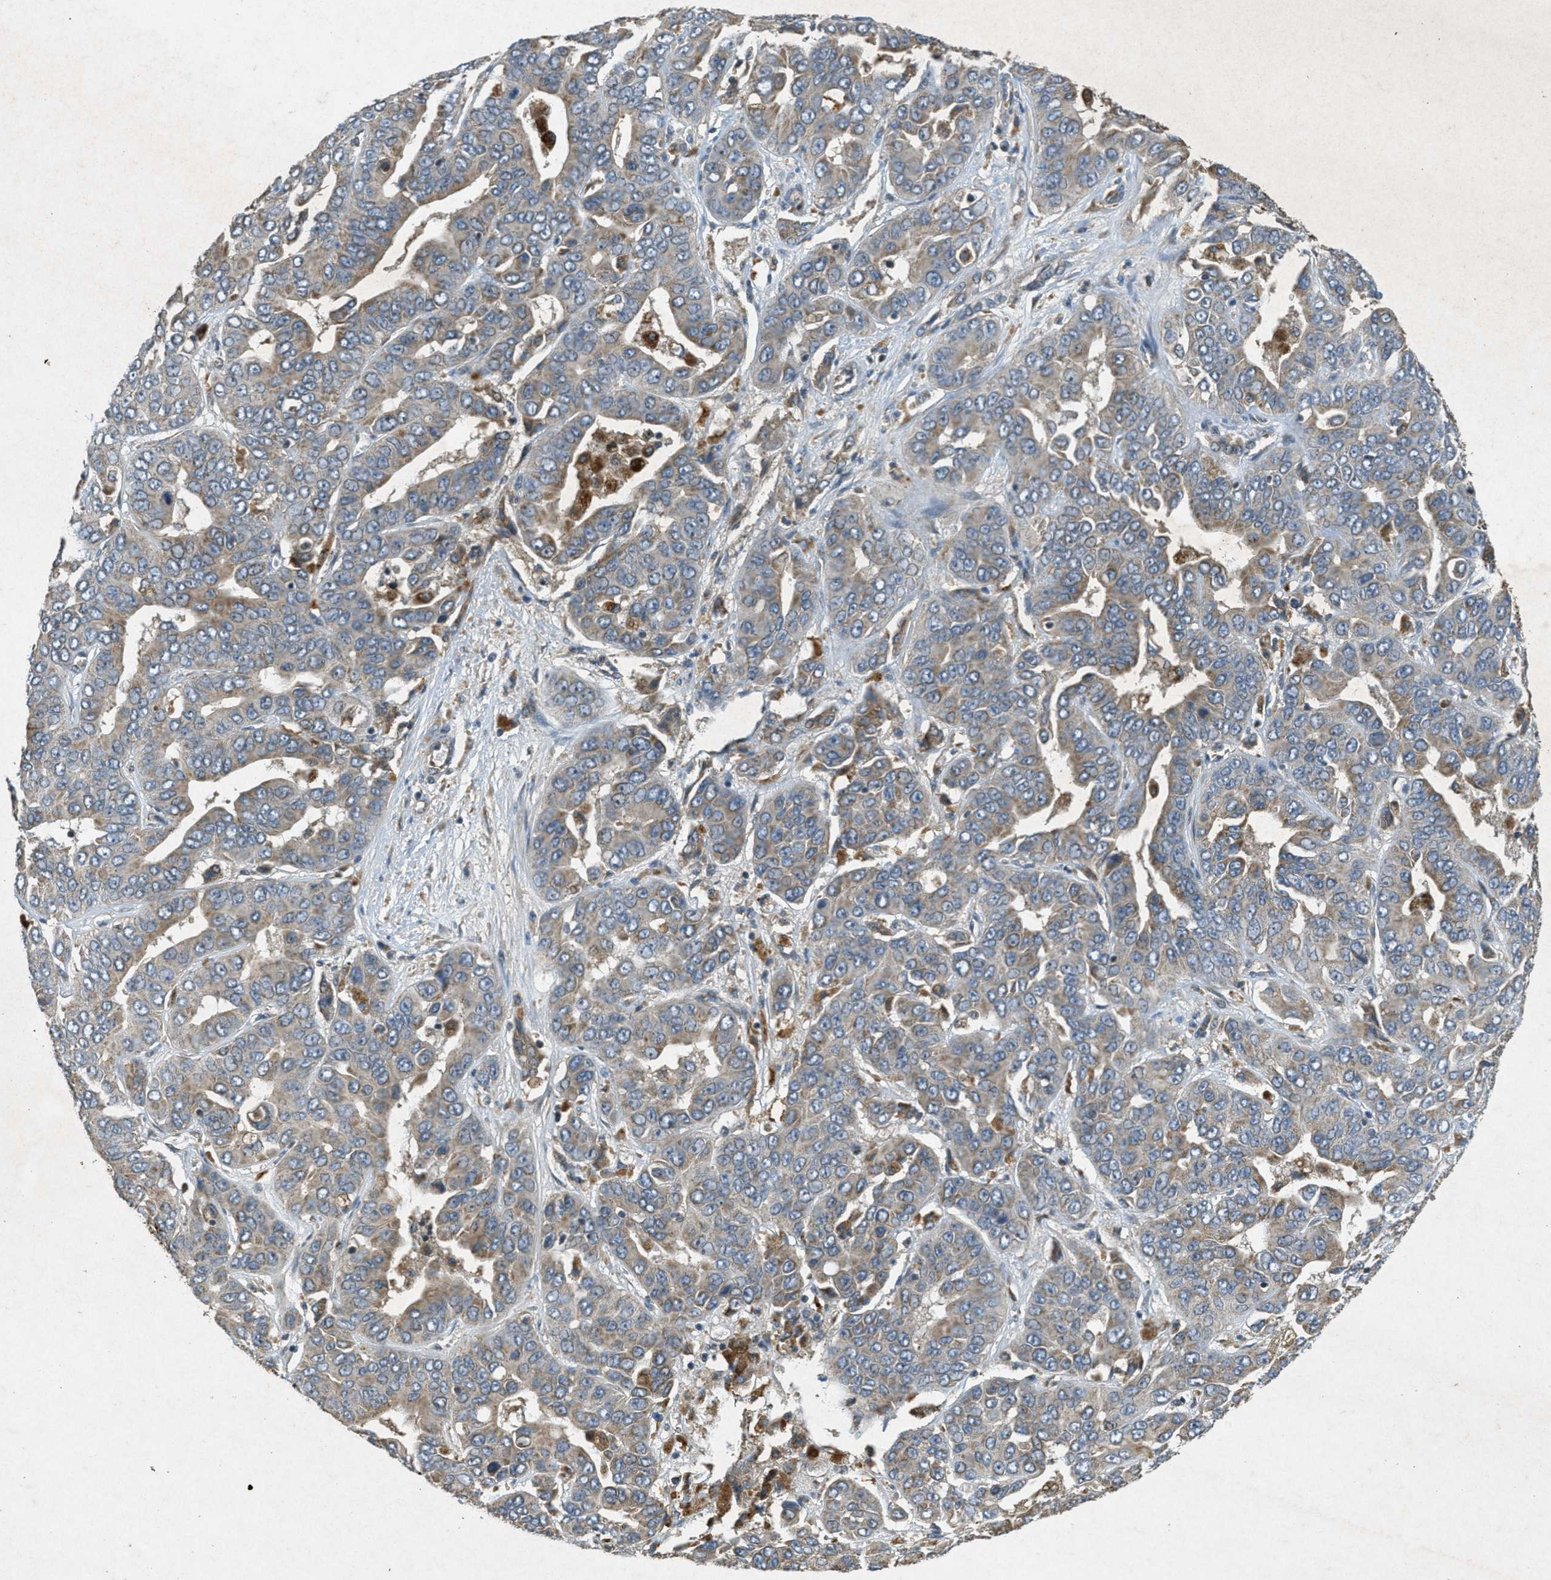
{"staining": {"intensity": "moderate", "quantity": ">75%", "location": "cytoplasmic/membranous"}, "tissue": "liver cancer", "cell_type": "Tumor cells", "image_type": "cancer", "snomed": [{"axis": "morphology", "description": "Cholangiocarcinoma"}, {"axis": "topography", "description": "Liver"}], "caption": "Protein staining displays moderate cytoplasmic/membranous expression in about >75% of tumor cells in liver cholangiocarcinoma.", "gene": "PPP1R15A", "patient": {"sex": "female", "age": 52}}